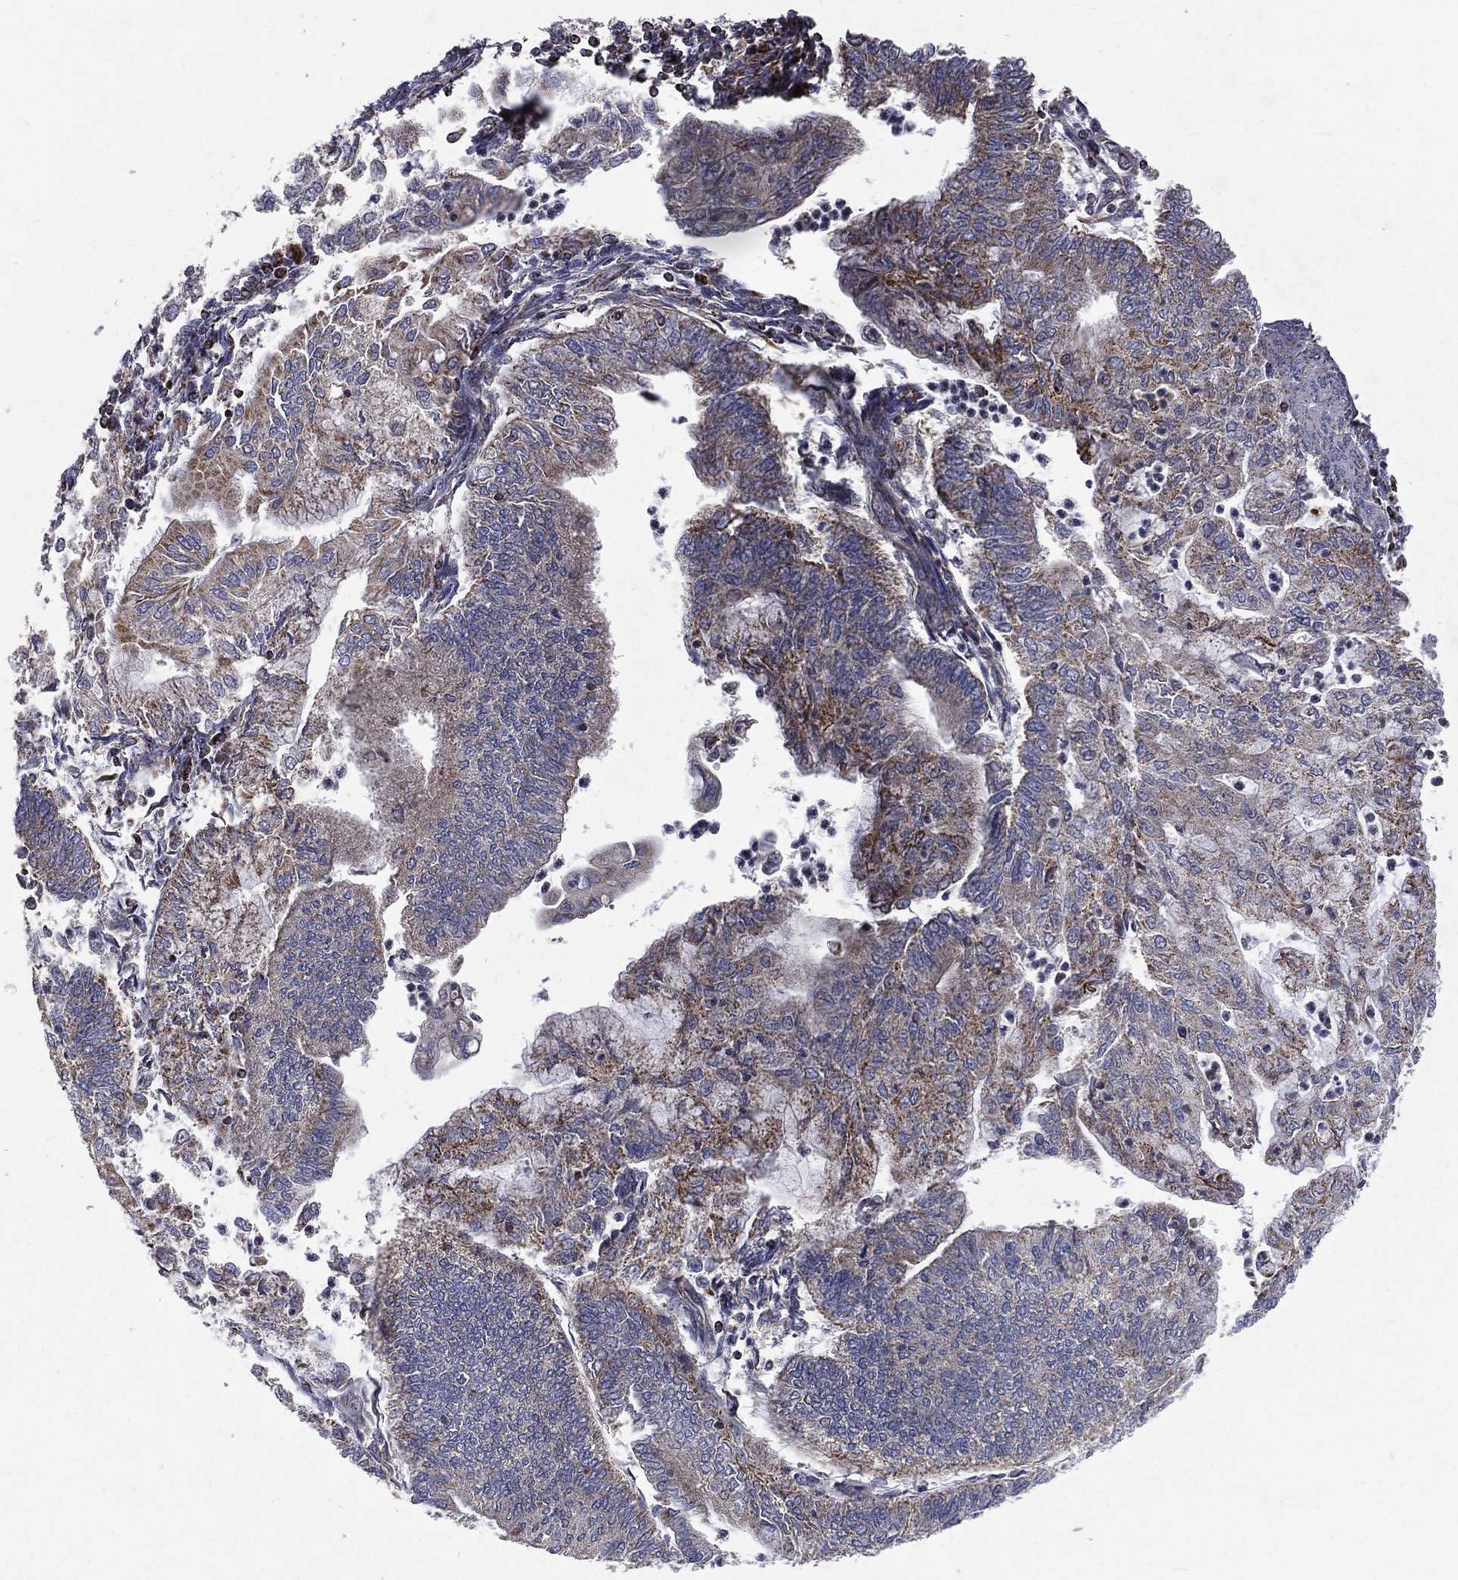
{"staining": {"intensity": "weak", "quantity": "<25%", "location": "cytoplasmic/membranous"}, "tissue": "endometrial cancer", "cell_type": "Tumor cells", "image_type": "cancer", "snomed": [{"axis": "morphology", "description": "Adenocarcinoma, NOS"}, {"axis": "topography", "description": "Endometrium"}], "caption": "This photomicrograph is of endometrial cancer (adenocarcinoma) stained with IHC to label a protein in brown with the nuclei are counter-stained blue. There is no positivity in tumor cells.", "gene": "GPD1", "patient": {"sex": "female", "age": 59}}